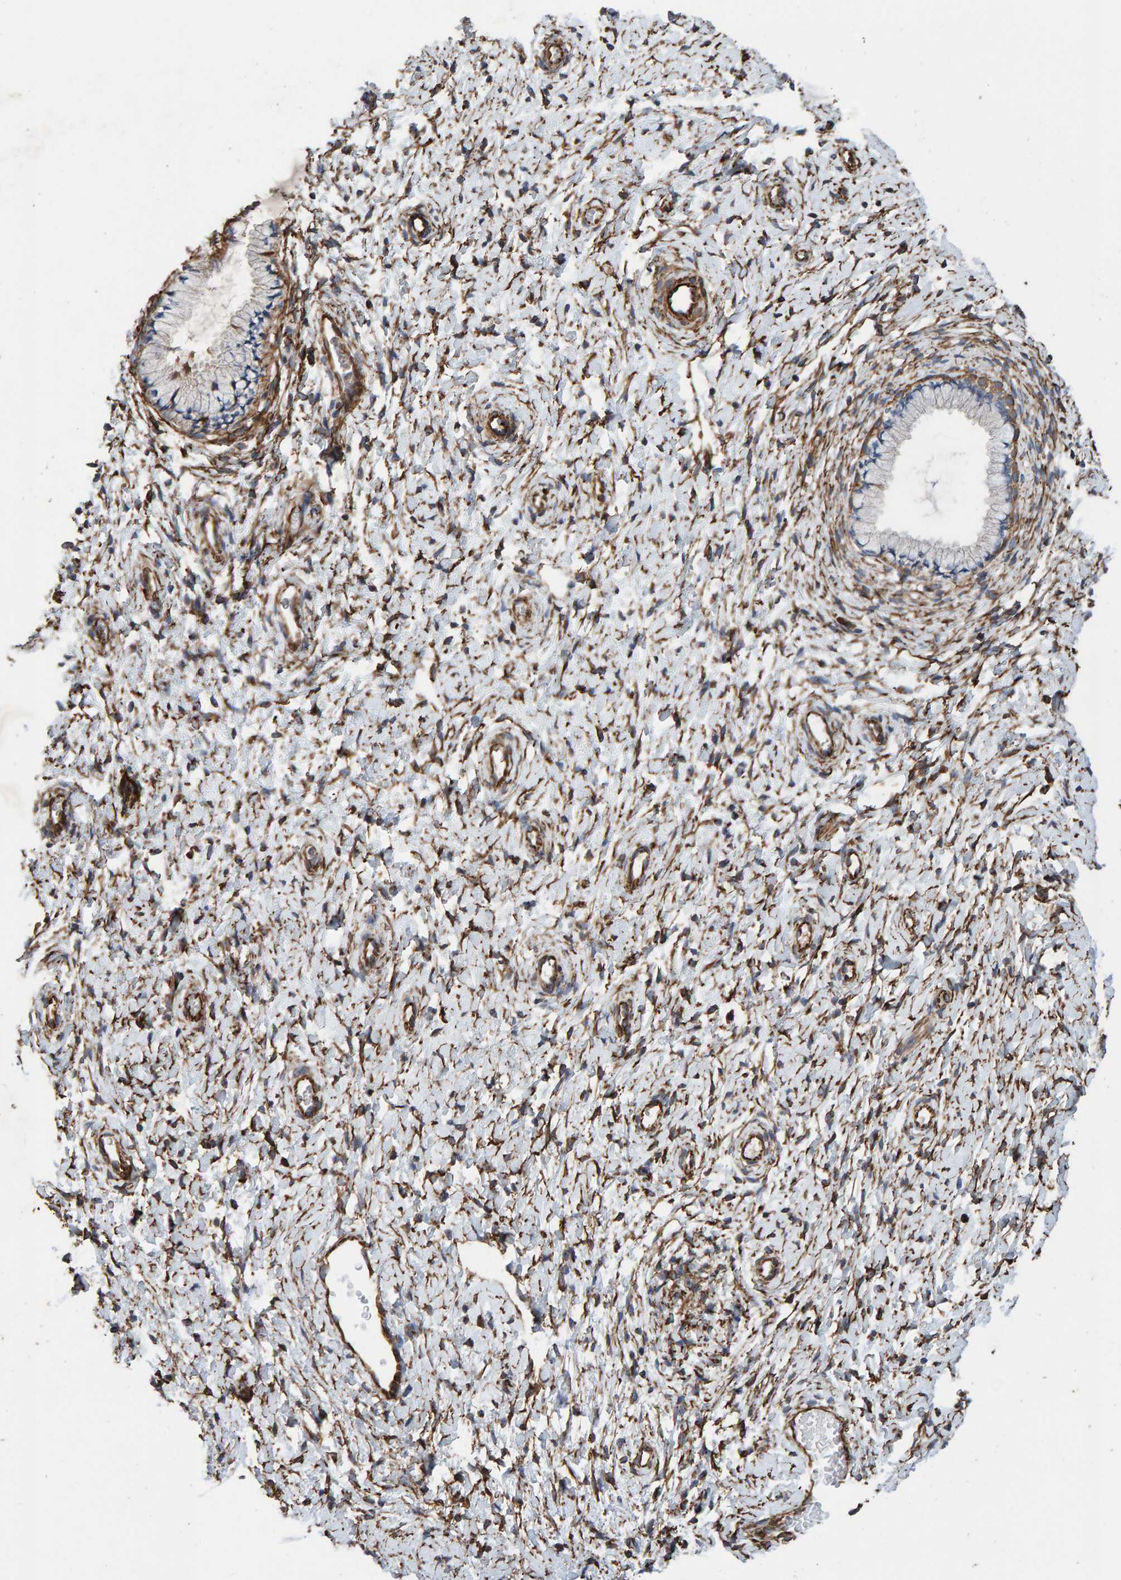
{"staining": {"intensity": "moderate", "quantity": "<25%", "location": "cytoplasmic/membranous"}, "tissue": "cervix", "cell_type": "Glandular cells", "image_type": "normal", "snomed": [{"axis": "morphology", "description": "Normal tissue, NOS"}, {"axis": "topography", "description": "Cervix"}], "caption": "Immunohistochemical staining of benign cervix displays low levels of moderate cytoplasmic/membranous staining in approximately <25% of glandular cells.", "gene": "ZNF347", "patient": {"sex": "female", "age": 72}}